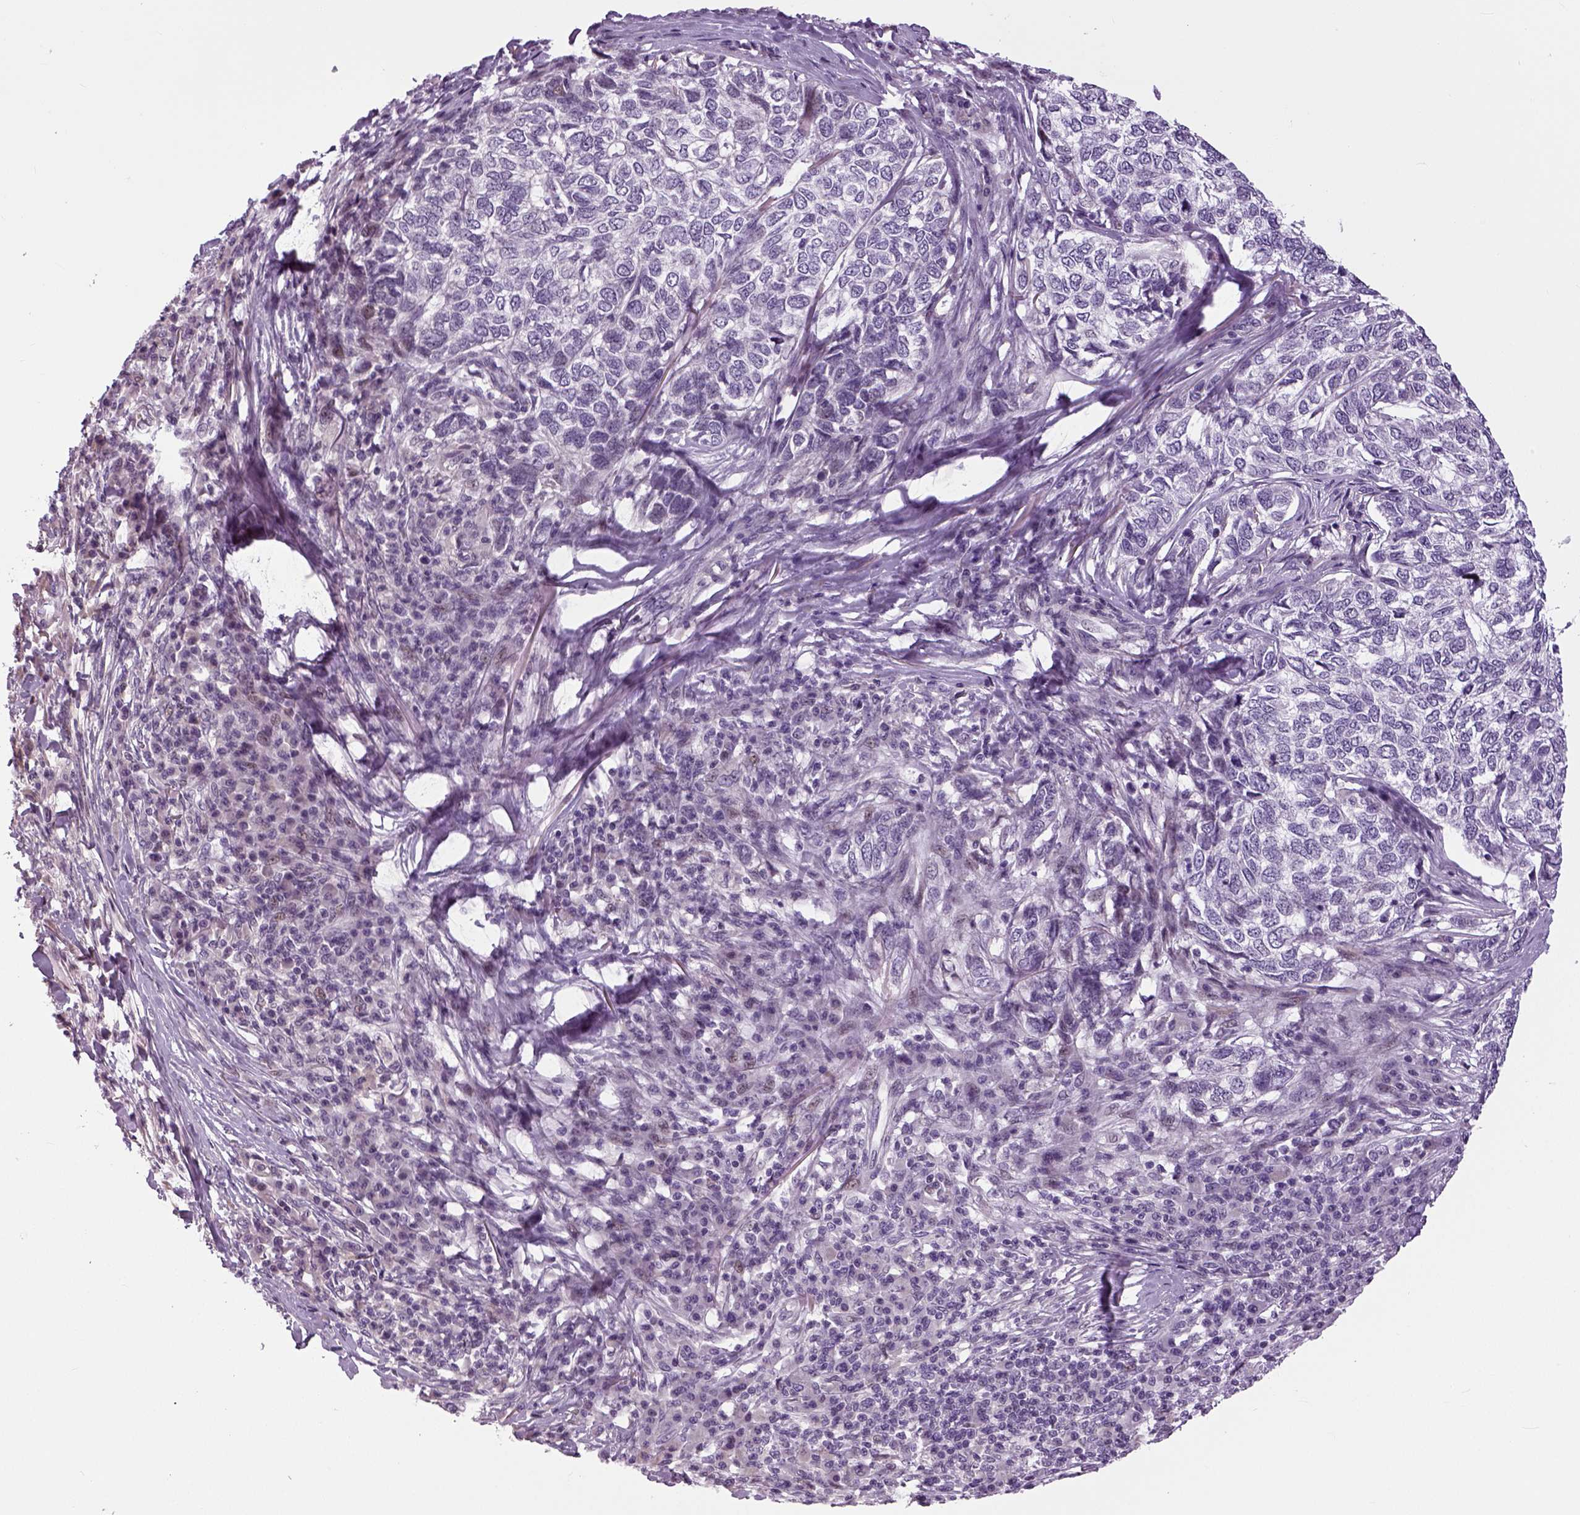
{"staining": {"intensity": "negative", "quantity": "none", "location": "none"}, "tissue": "skin cancer", "cell_type": "Tumor cells", "image_type": "cancer", "snomed": [{"axis": "morphology", "description": "Basal cell carcinoma"}, {"axis": "topography", "description": "Skin"}], "caption": "Protein analysis of basal cell carcinoma (skin) demonstrates no significant positivity in tumor cells.", "gene": "NECAB1", "patient": {"sex": "female", "age": 65}}